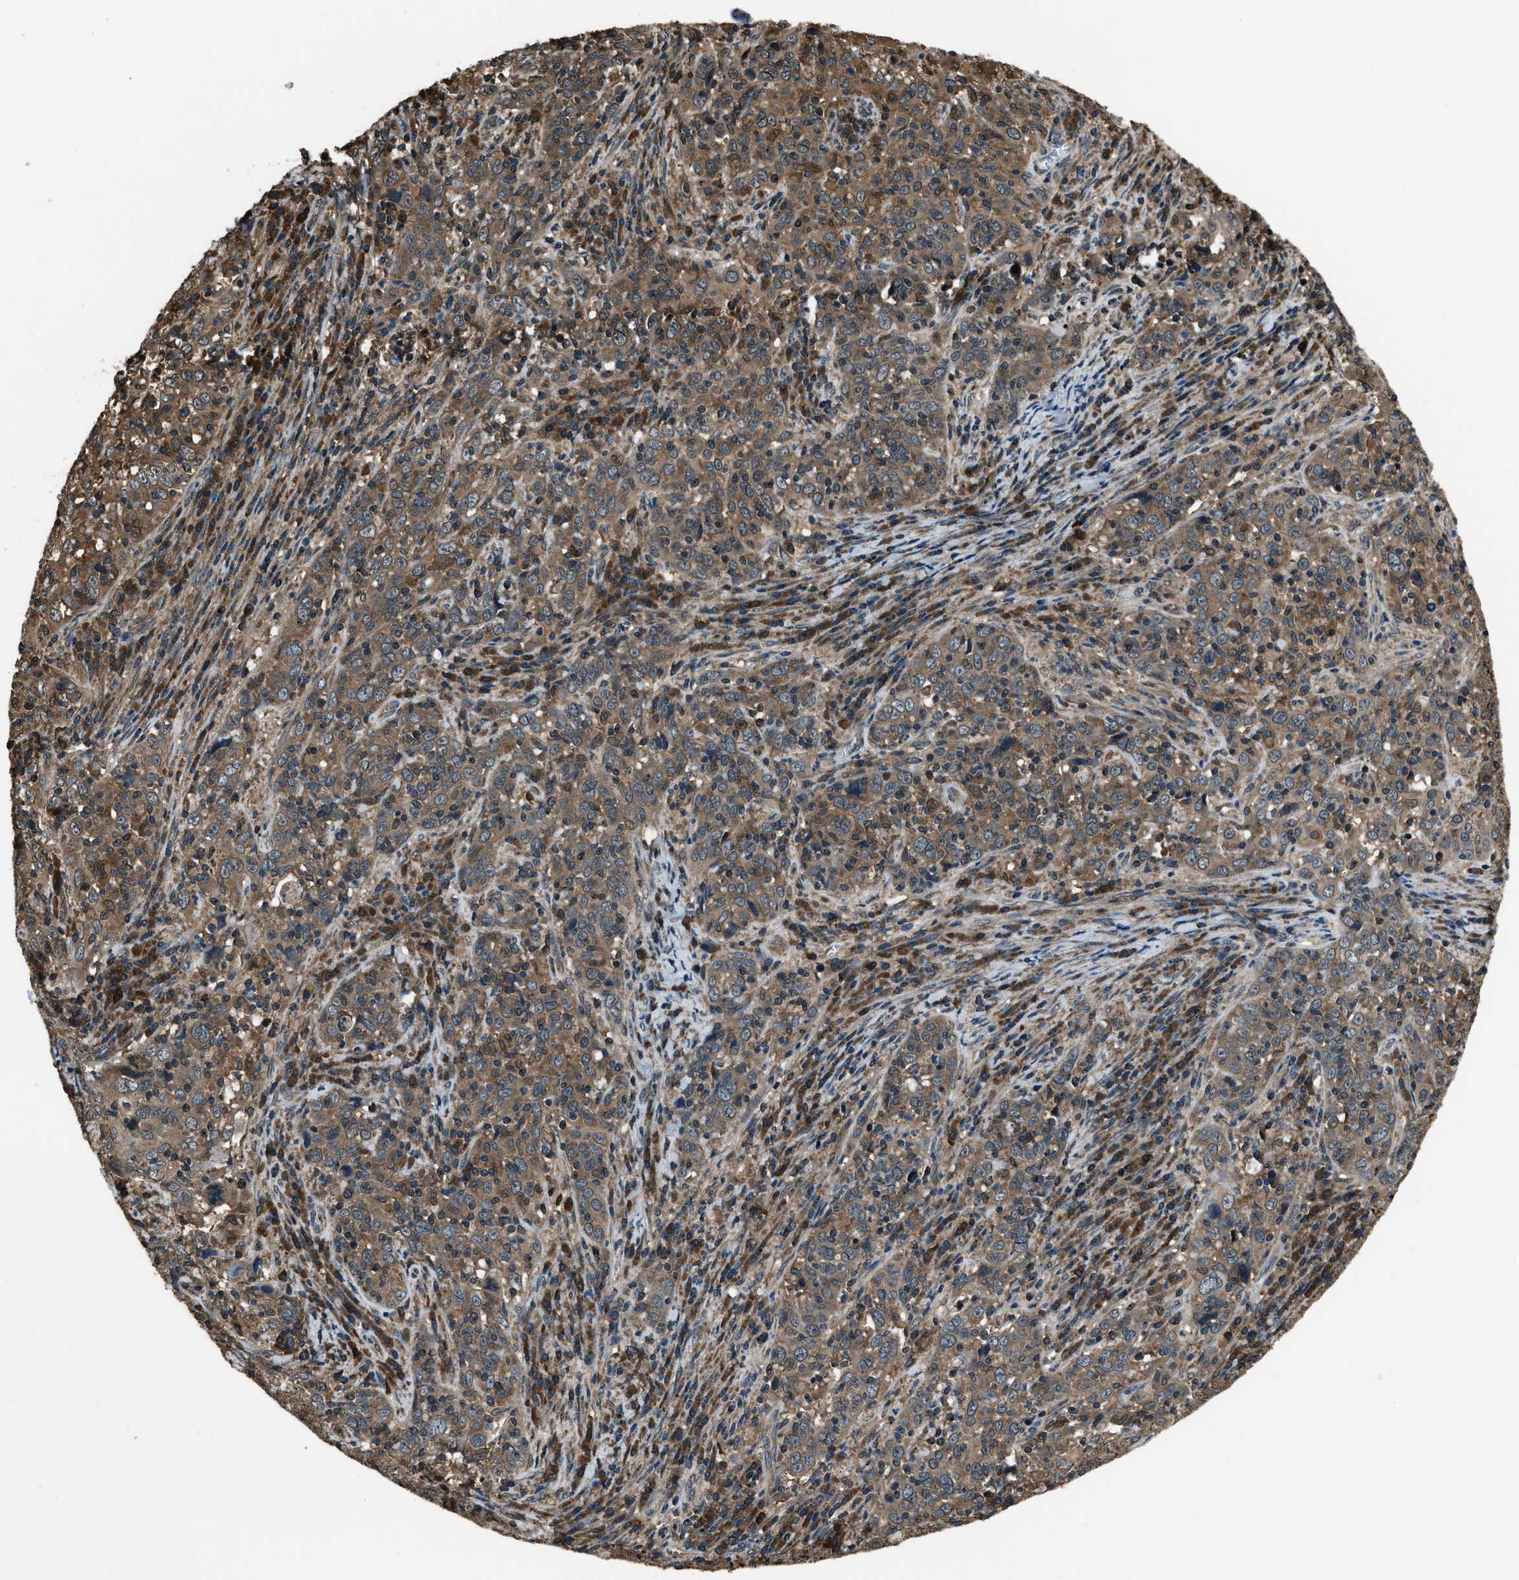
{"staining": {"intensity": "moderate", "quantity": ">75%", "location": "cytoplasmic/membranous"}, "tissue": "cervical cancer", "cell_type": "Tumor cells", "image_type": "cancer", "snomed": [{"axis": "morphology", "description": "Squamous cell carcinoma, NOS"}, {"axis": "topography", "description": "Cervix"}], "caption": "Tumor cells show medium levels of moderate cytoplasmic/membranous expression in approximately >75% of cells in human squamous cell carcinoma (cervical). The protein of interest is stained brown, and the nuclei are stained in blue (DAB (3,3'-diaminobenzidine) IHC with brightfield microscopy, high magnification).", "gene": "TRIM4", "patient": {"sex": "female", "age": 46}}